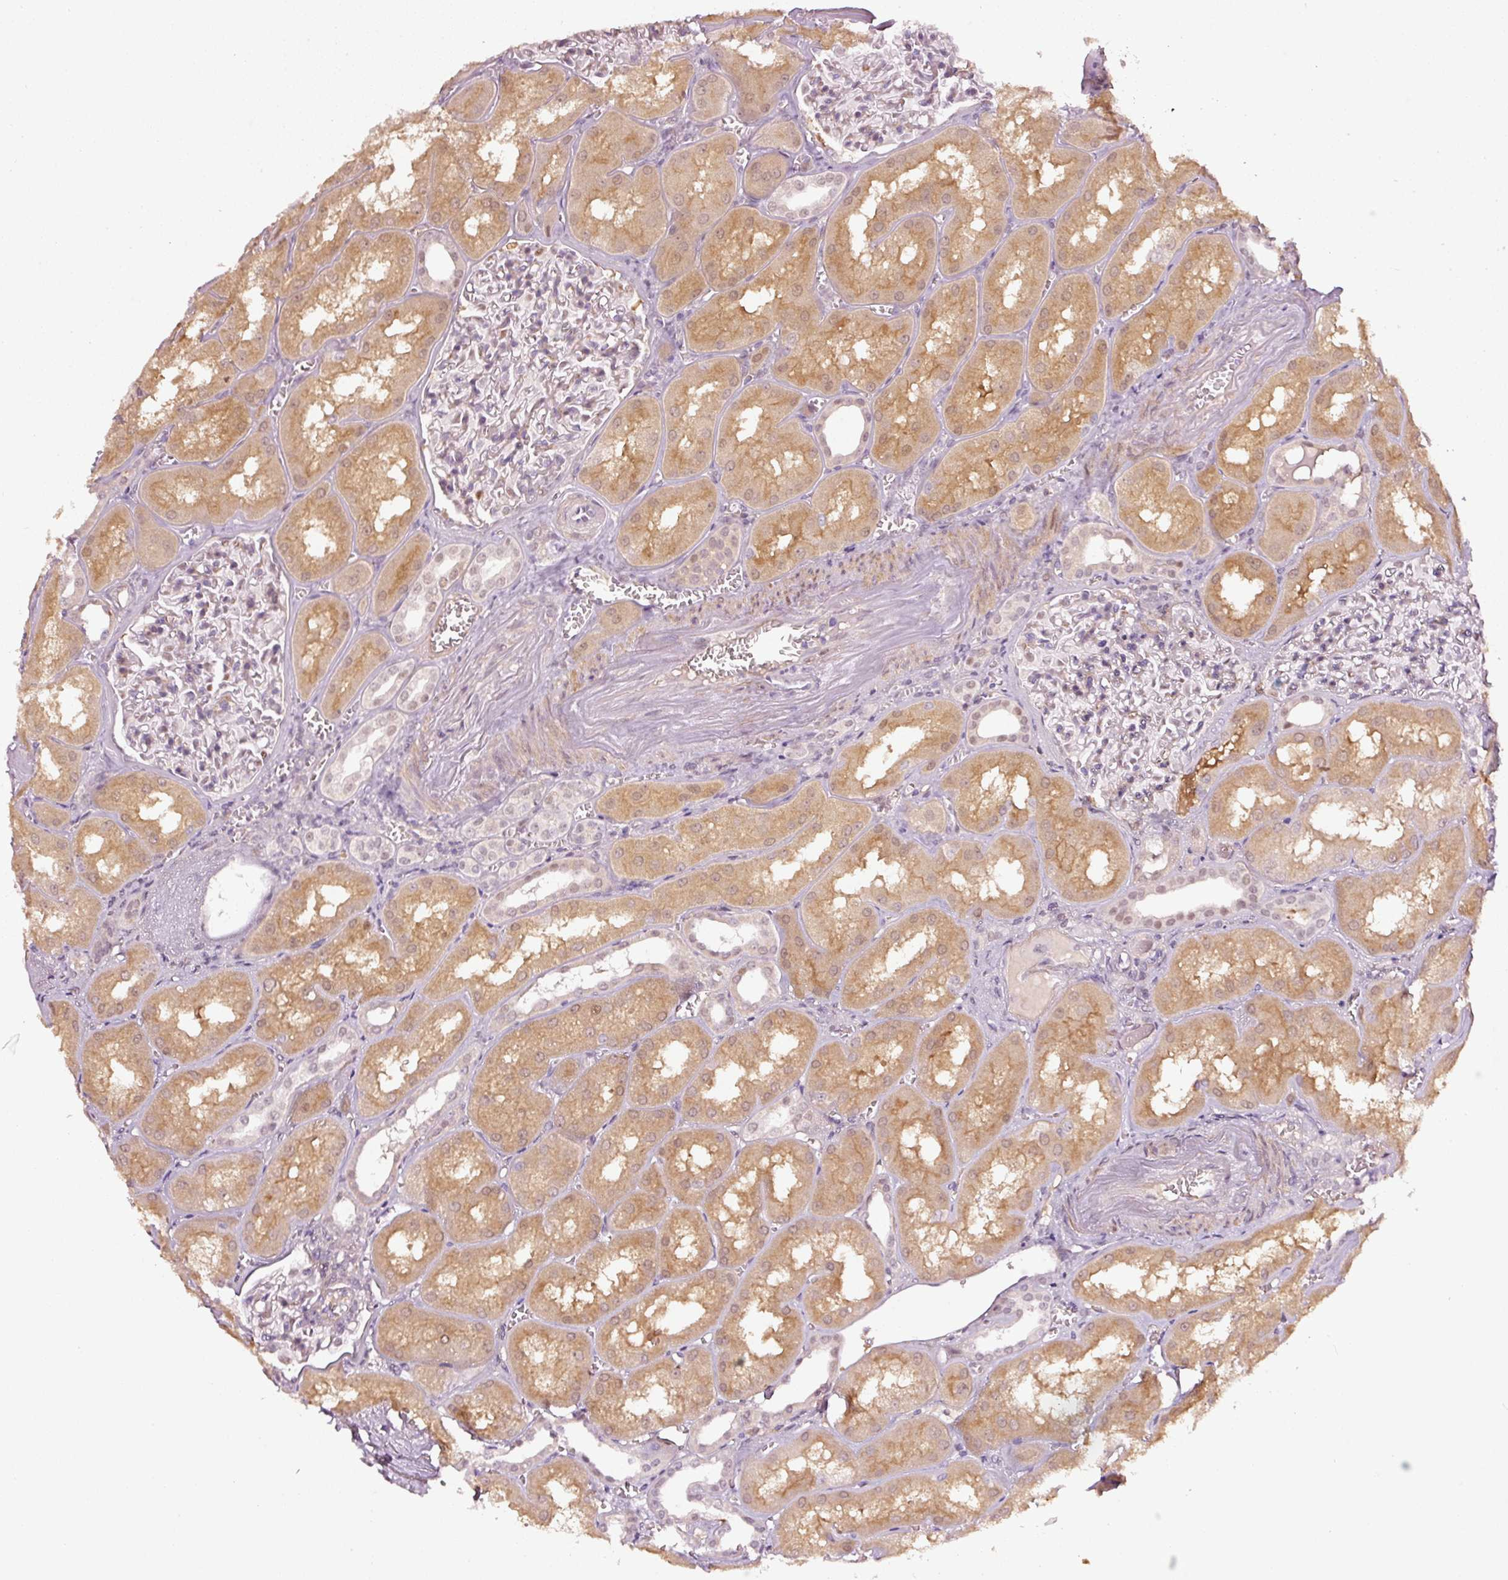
{"staining": {"intensity": "moderate", "quantity": "<25%", "location": "cytoplasmic/membranous"}, "tissue": "kidney", "cell_type": "Cells in glomeruli", "image_type": "normal", "snomed": [{"axis": "morphology", "description": "Normal tissue, NOS"}, {"axis": "topography", "description": "Kidney"}], "caption": "Human kidney stained with a brown dye demonstrates moderate cytoplasmic/membranous positive staining in about <25% of cells in glomeruli.", "gene": "TOGARAM1", "patient": {"sex": "male", "age": 61}}